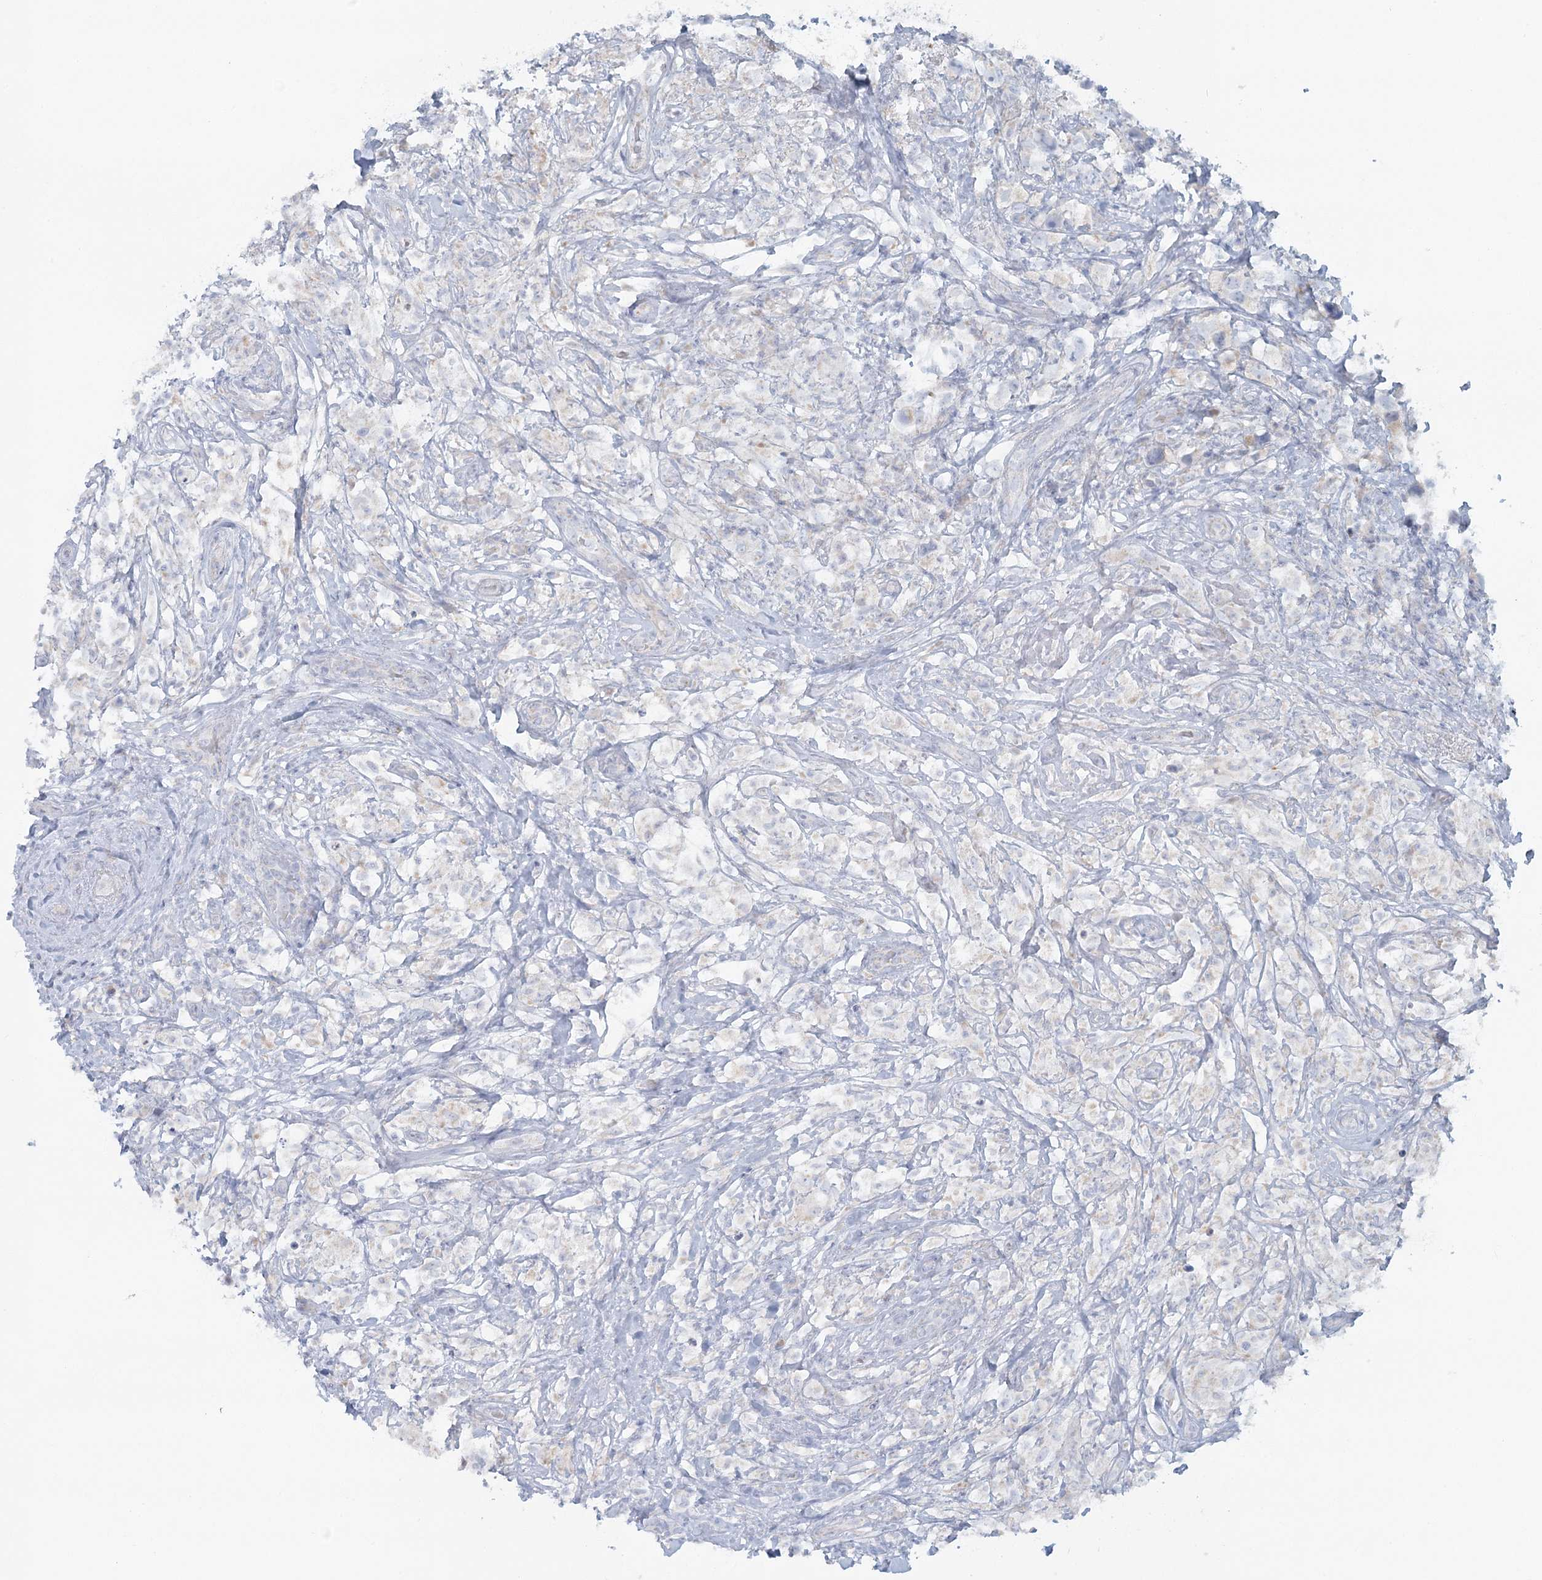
{"staining": {"intensity": "negative", "quantity": "none", "location": "none"}, "tissue": "testis cancer", "cell_type": "Tumor cells", "image_type": "cancer", "snomed": [{"axis": "morphology", "description": "Seminoma, NOS"}, {"axis": "topography", "description": "Testis"}], "caption": "Immunohistochemical staining of testis seminoma exhibits no significant positivity in tumor cells.", "gene": "BPHL", "patient": {"sex": "male", "age": 49}}